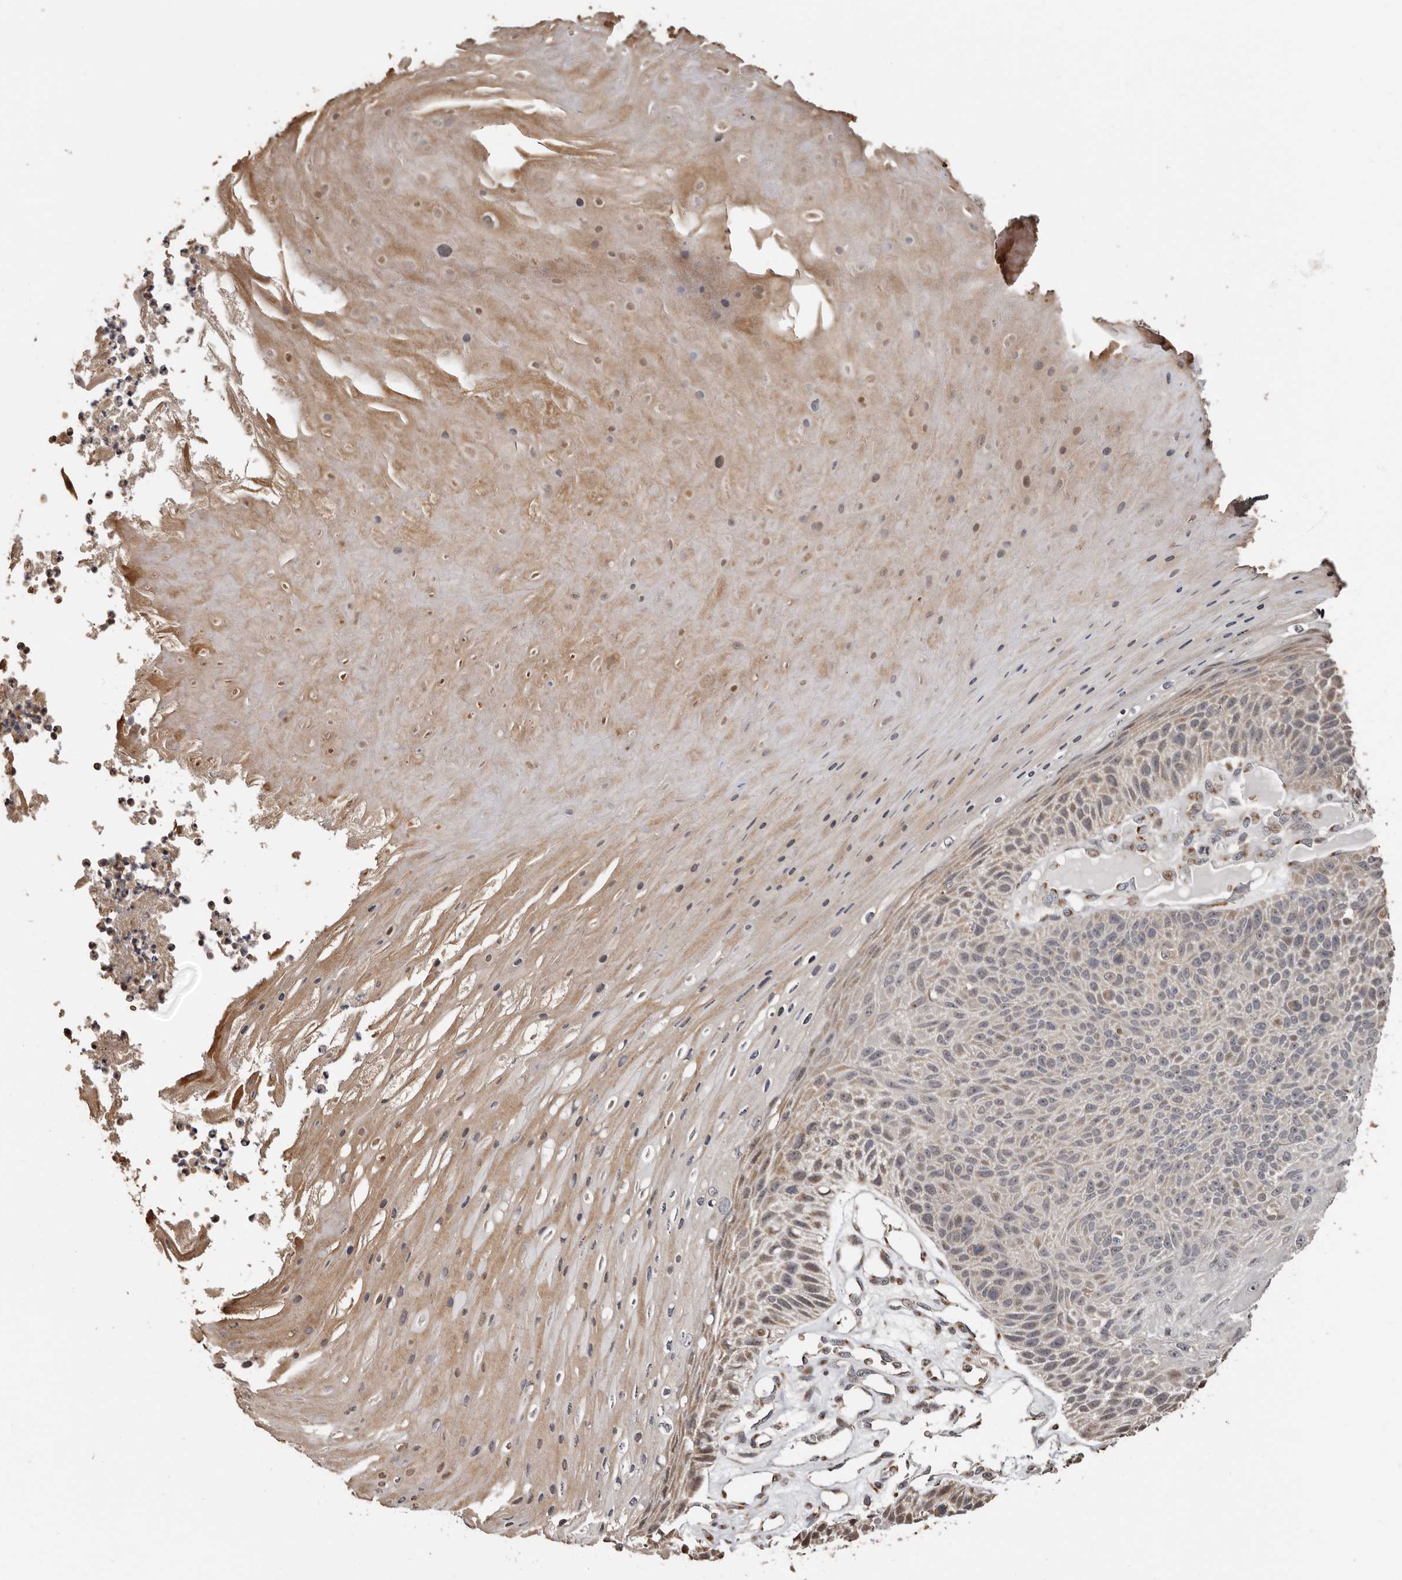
{"staining": {"intensity": "weak", "quantity": "<25%", "location": "cytoplasmic/membranous"}, "tissue": "skin cancer", "cell_type": "Tumor cells", "image_type": "cancer", "snomed": [{"axis": "morphology", "description": "Squamous cell carcinoma, NOS"}, {"axis": "topography", "description": "Skin"}], "caption": "DAB (3,3'-diaminobenzidine) immunohistochemical staining of human squamous cell carcinoma (skin) displays no significant positivity in tumor cells.", "gene": "ENTREP1", "patient": {"sex": "female", "age": 88}}